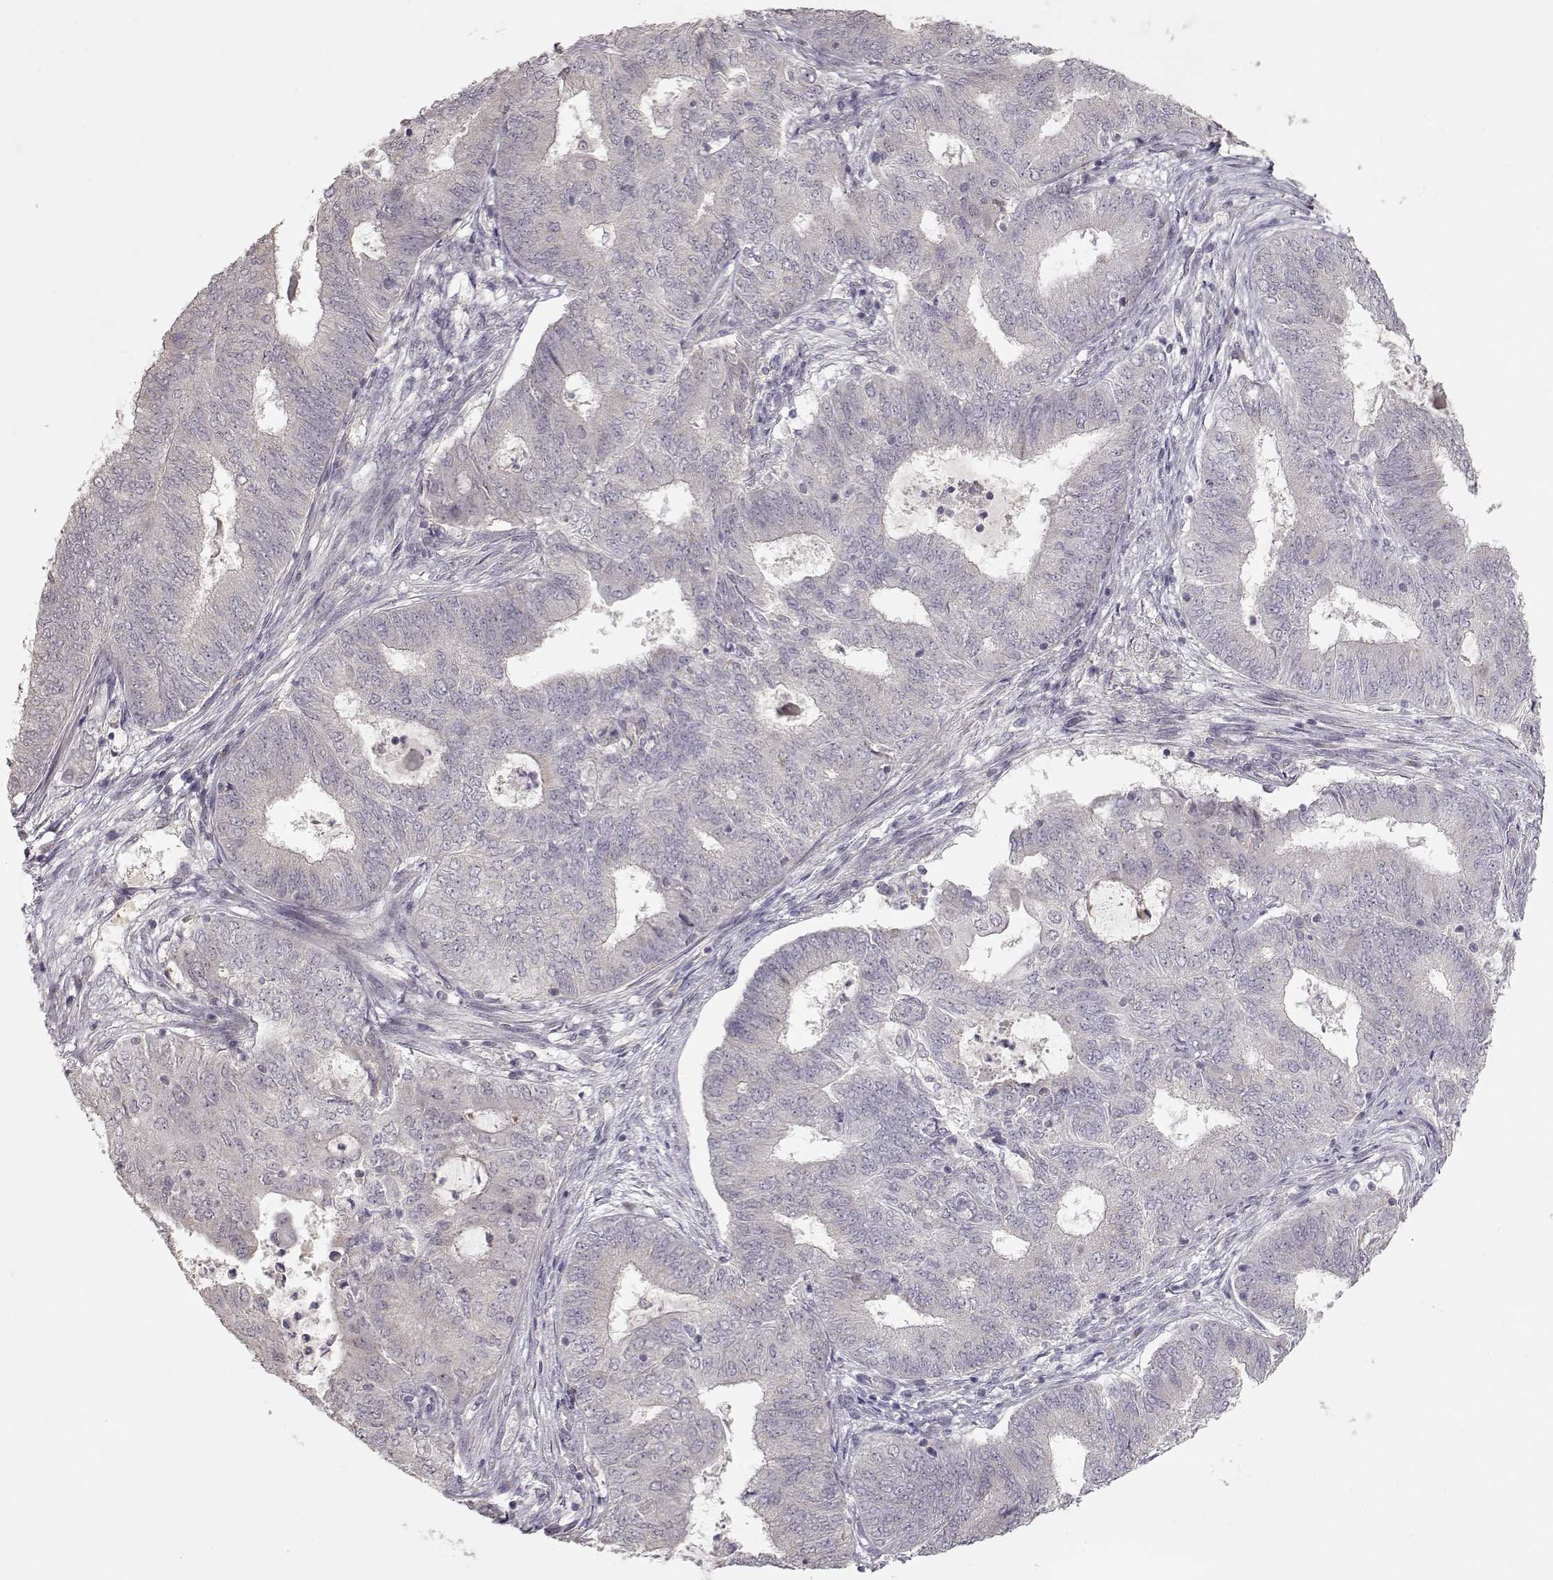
{"staining": {"intensity": "negative", "quantity": "none", "location": "none"}, "tissue": "endometrial cancer", "cell_type": "Tumor cells", "image_type": "cancer", "snomed": [{"axis": "morphology", "description": "Adenocarcinoma, NOS"}, {"axis": "topography", "description": "Endometrium"}], "caption": "An immunohistochemistry photomicrograph of endometrial adenocarcinoma is shown. There is no staining in tumor cells of endometrial adenocarcinoma. Nuclei are stained in blue.", "gene": "PNMT", "patient": {"sex": "female", "age": 62}}